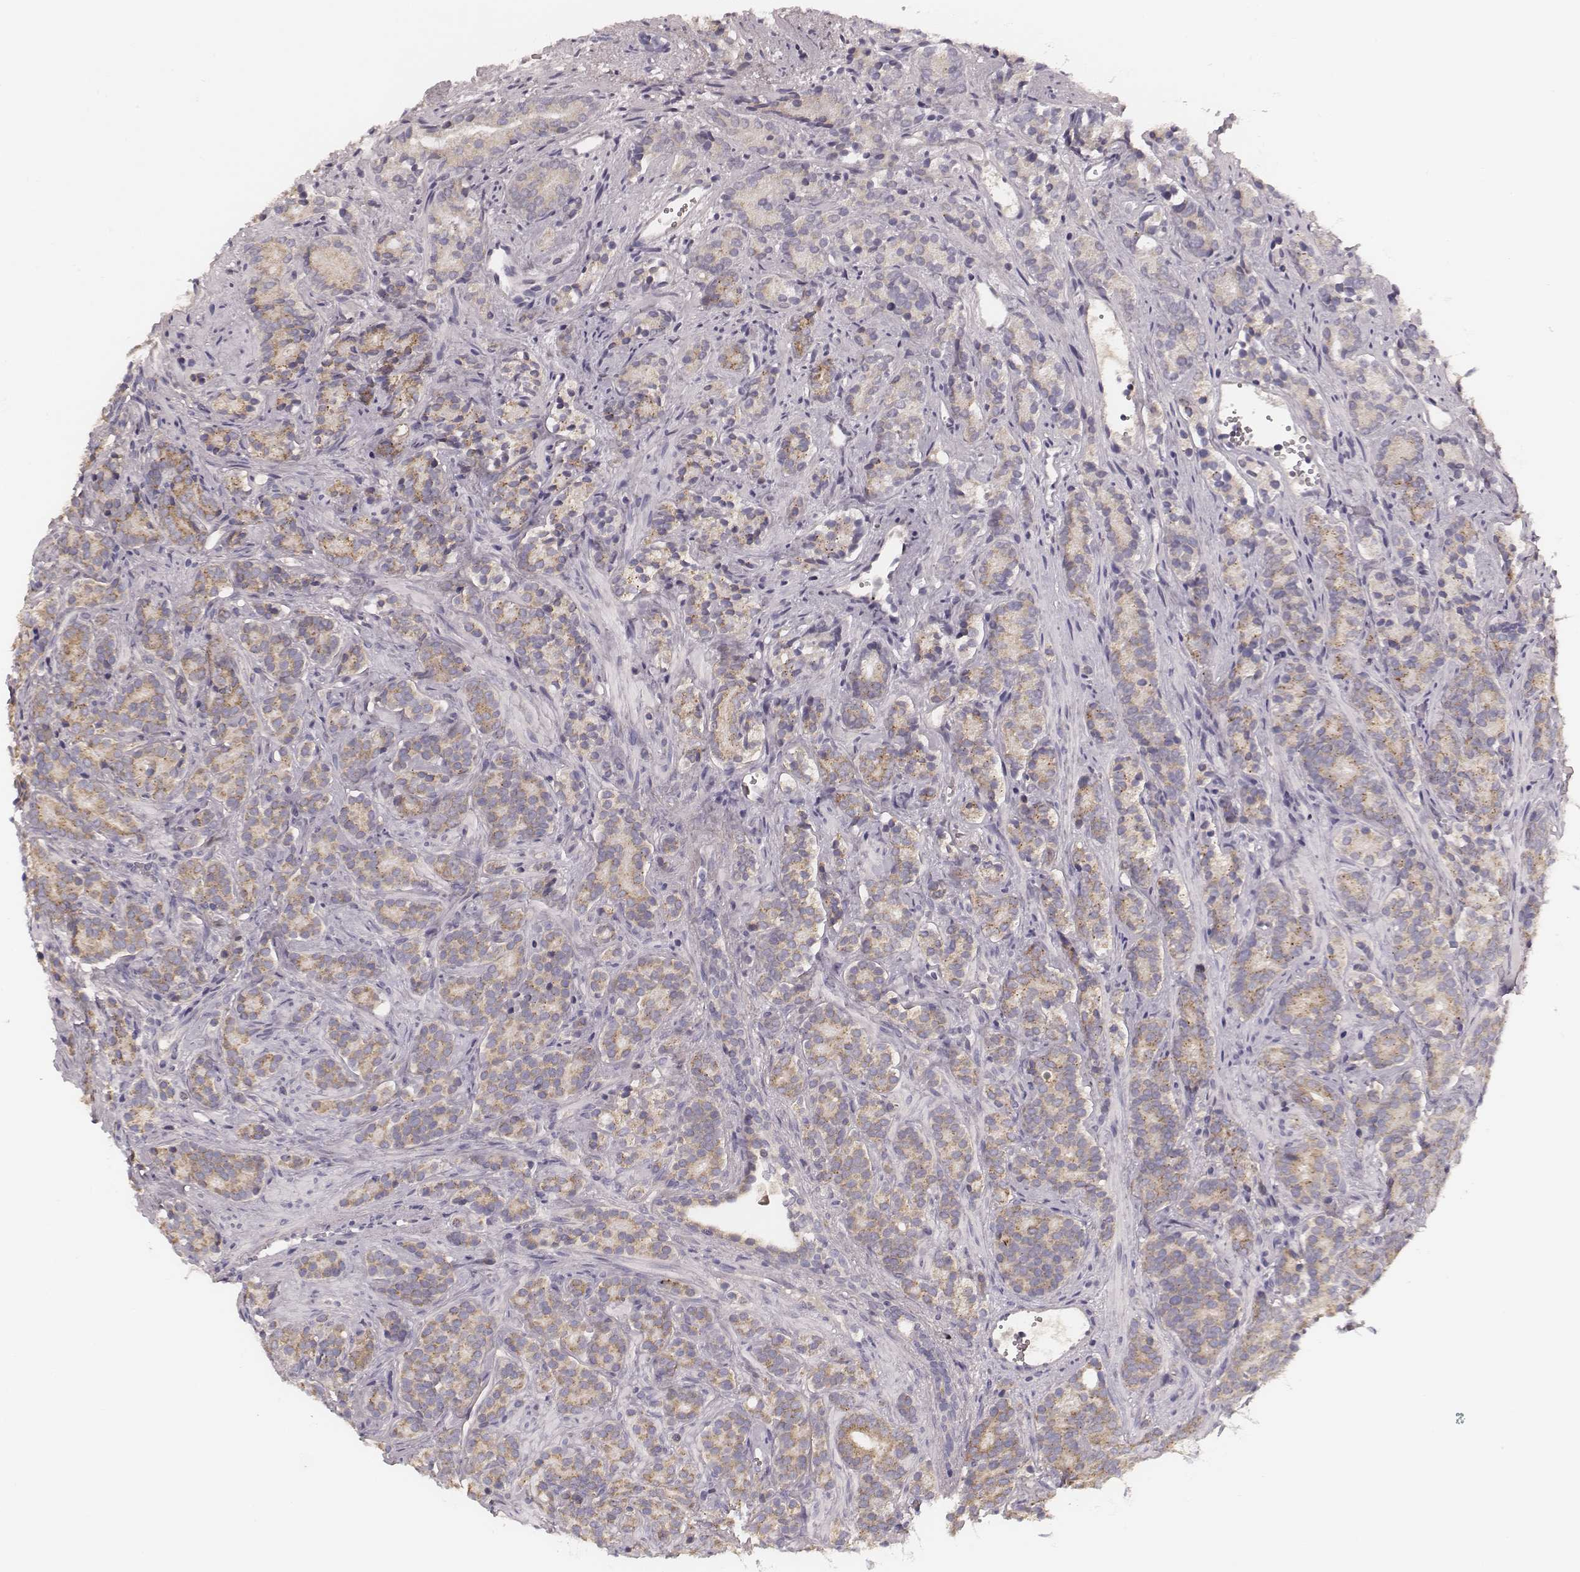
{"staining": {"intensity": "moderate", "quantity": "25%-75%", "location": "cytoplasmic/membranous"}, "tissue": "prostate cancer", "cell_type": "Tumor cells", "image_type": "cancer", "snomed": [{"axis": "morphology", "description": "Adenocarcinoma, High grade"}, {"axis": "topography", "description": "Prostate"}], "caption": "About 25%-75% of tumor cells in prostate adenocarcinoma (high-grade) reveal moderate cytoplasmic/membranous protein staining as visualized by brown immunohistochemical staining.", "gene": "P2RX5", "patient": {"sex": "male", "age": 84}}